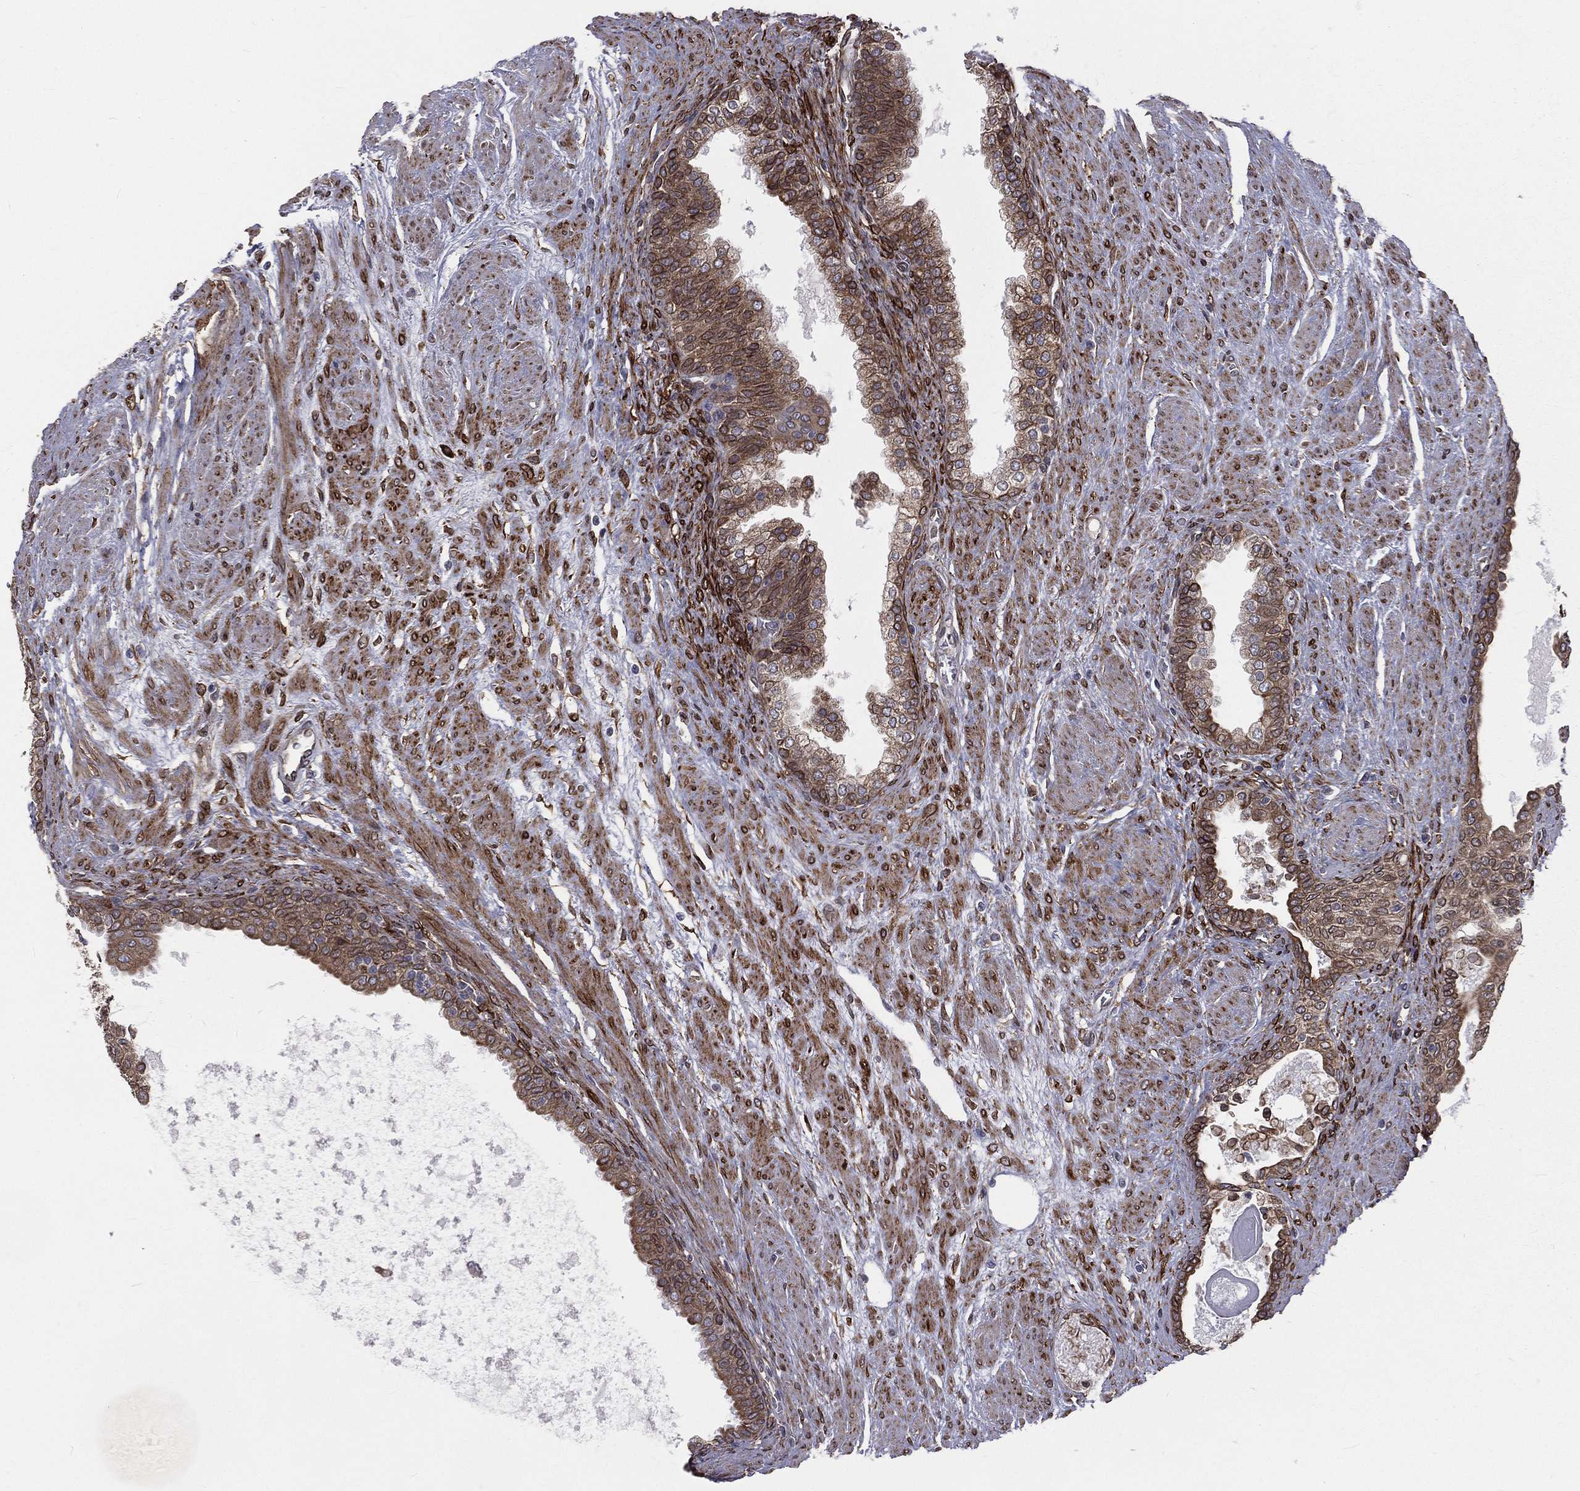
{"staining": {"intensity": "moderate", "quantity": ">75%", "location": "cytoplasmic/membranous"}, "tissue": "prostate cancer", "cell_type": "Tumor cells", "image_type": "cancer", "snomed": [{"axis": "morphology", "description": "Adenocarcinoma, NOS"}, {"axis": "topography", "description": "Prostate and seminal vesicle, NOS"}, {"axis": "topography", "description": "Prostate"}], "caption": "Prostate cancer (adenocarcinoma) was stained to show a protein in brown. There is medium levels of moderate cytoplasmic/membranous staining in about >75% of tumor cells.", "gene": "PGRMC1", "patient": {"sex": "male", "age": 62}}